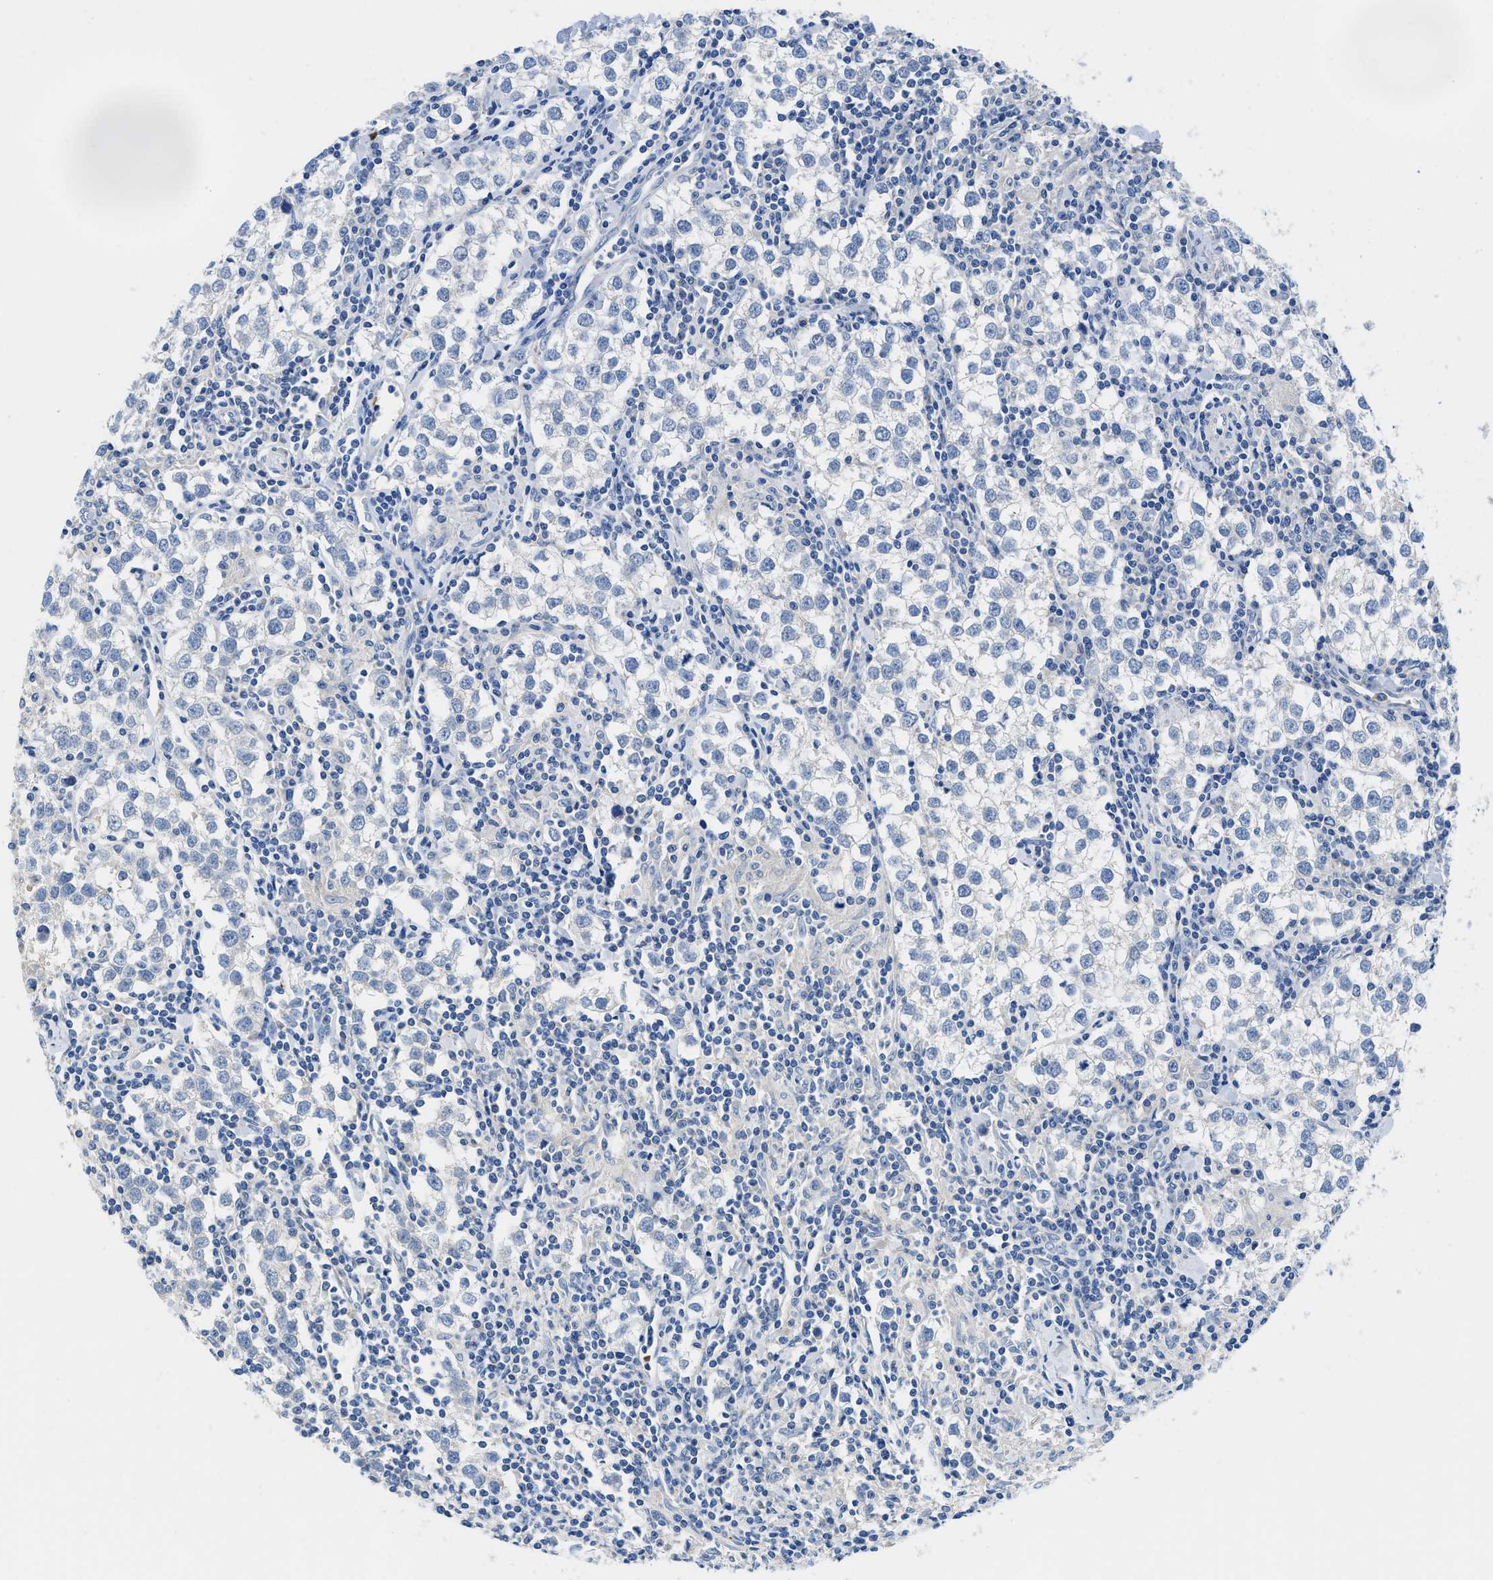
{"staining": {"intensity": "negative", "quantity": "none", "location": "none"}, "tissue": "testis cancer", "cell_type": "Tumor cells", "image_type": "cancer", "snomed": [{"axis": "morphology", "description": "Seminoma, NOS"}, {"axis": "morphology", "description": "Carcinoma, Embryonal, NOS"}, {"axis": "topography", "description": "Testis"}], "caption": "Immunohistochemistry (IHC) histopathology image of testis seminoma stained for a protein (brown), which displays no positivity in tumor cells. (Stains: DAB immunohistochemistry (IHC) with hematoxylin counter stain, Microscopy: brightfield microscopy at high magnification).", "gene": "NEB", "patient": {"sex": "male", "age": 36}}